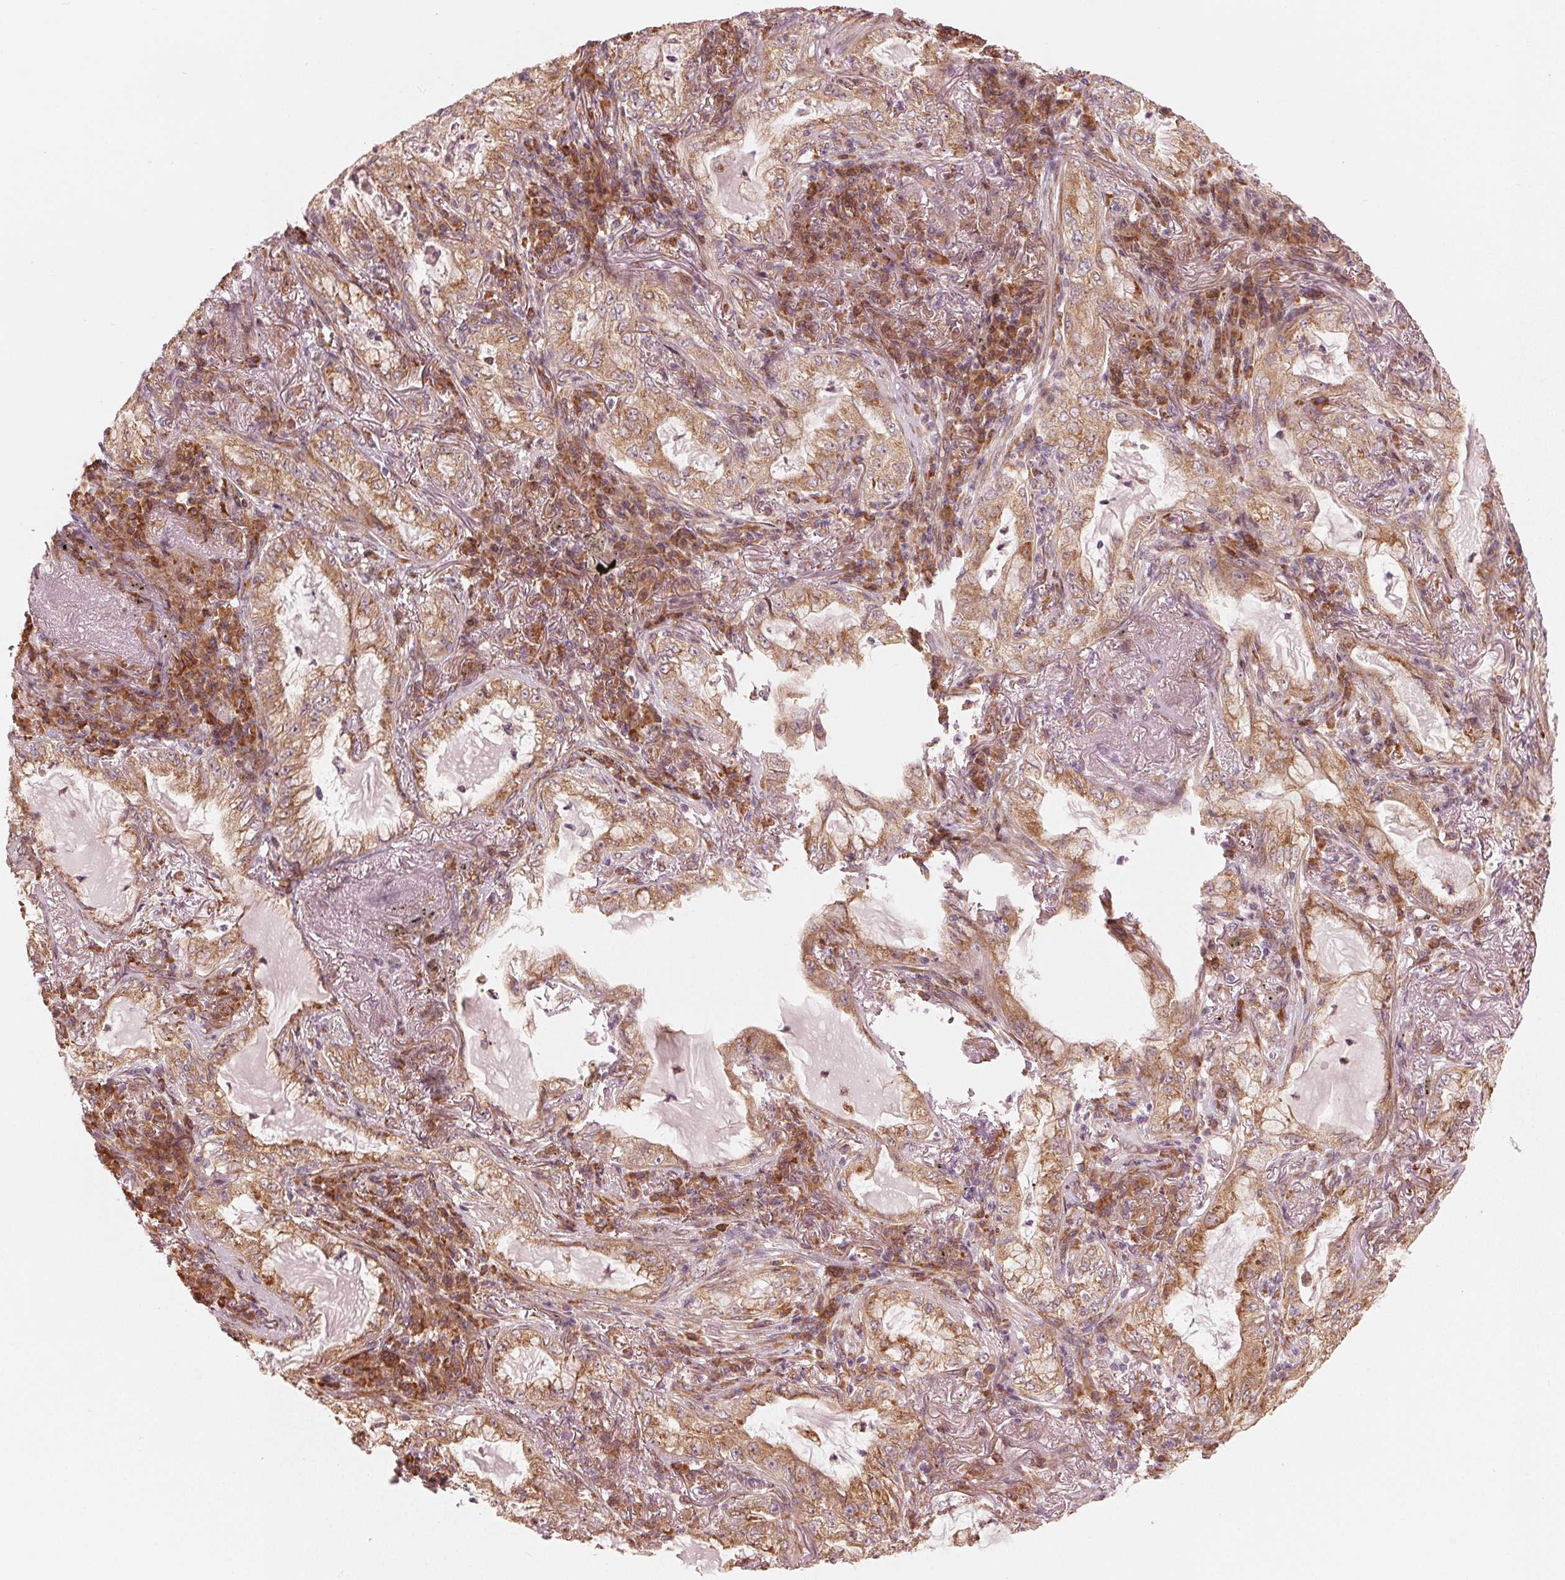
{"staining": {"intensity": "moderate", "quantity": ">75%", "location": "cytoplasmic/membranous"}, "tissue": "lung cancer", "cell_type": "Tumor cells", "image_type": "cancer", "snomed": [{"axis": "morphology", "description": "Adenocarcinoma, NOS"}, {"axis": "topography", "description": "Lung"}], "caption": "Protein staining exhibits moderate cytoplasmic/membranous staining in about >75% of tumor cells in lung adenocarcinoma.", "gene": "CMIP", "patient": {"sex": "female", "age": 73}}